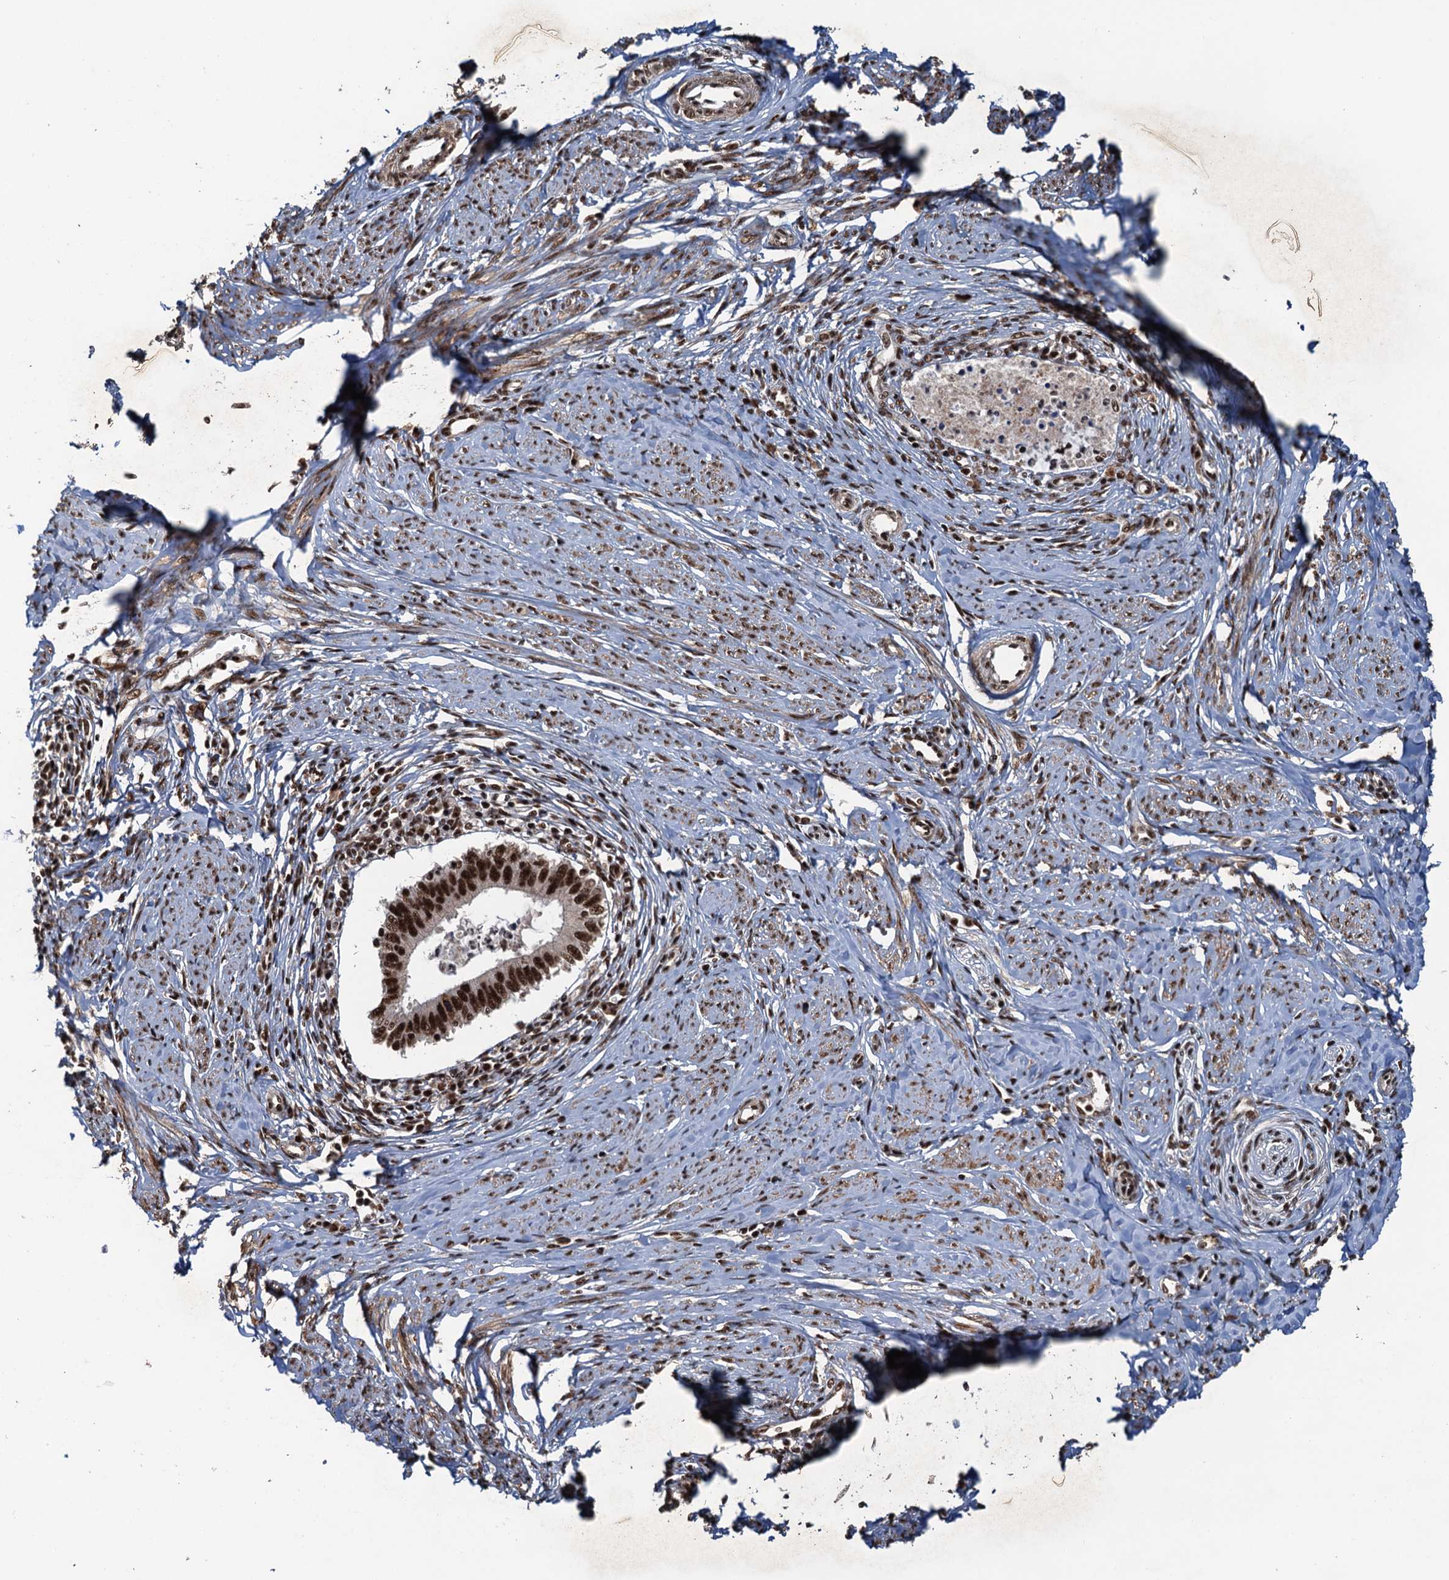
{"staining": {"intensity": "strong", "quantity": ">75%", "location": "nuclear"}, "tissue": "cervical cancer", "cell_type": "Tumor cells", "image_type": "cancer", "snomed": [{"axis": "morphology", "description": "Adenocarcinoma, NOS"}, {"axis": "topography", "description": "Cervix"}], "caption": "Immunohistochemical staining of human cervical cancer (adenocarcinoma) demonstrates high levels of strong nuclear protein staining in about >75% of tumor cells. (Stains: DAB (3,3'-diaminobenzidine) in brown, nuclei in blue, Microscopy: brightfield microscopy at high magnification).", "gene": "ZC3H18", "patient": {"sex": "female", "age": 36}}